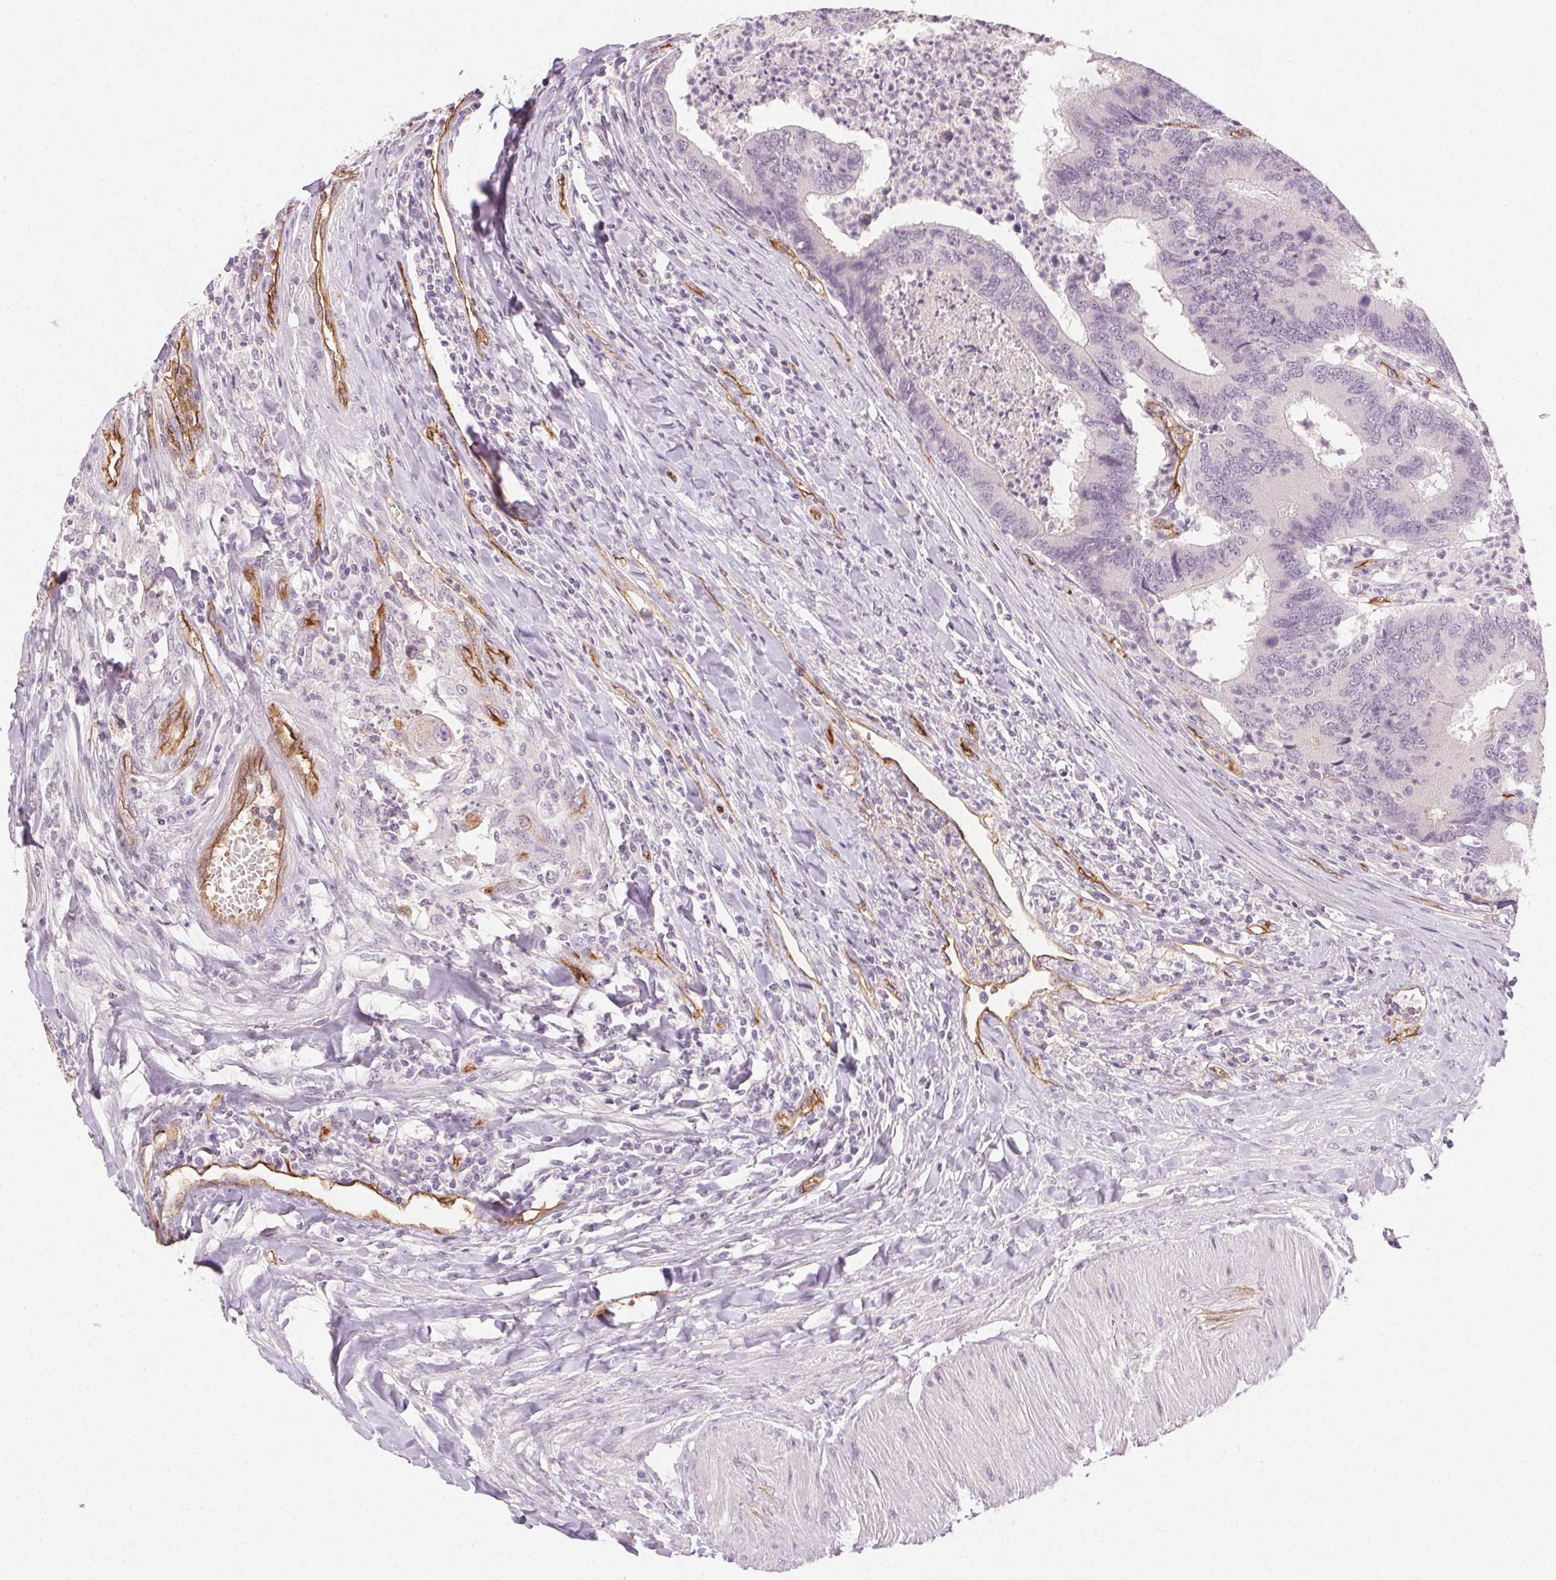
{"staining": {"intensity": "negative", "quantity": "none", "location": "none"}, "tissue": "colorectal cancer", "cell_type": "Tumor cells", "image_type": "cancer", "snomed": [{"axis": "morphology", "description": "Adenocarcinoma, NOS"}, {"axis": "topography", "description": "Colon"}], "caption": "A photomicrograph of adenocarcinoma (colorectal) stained for a protein reveals no brown staining in tumor cells. (Brightfield microscopy of DAB (3,3'-diaminobenzidine) immunohistochemistry at high magnification).", "gene": "PODXL", "patient": {"sex": "female", "age": 67}}